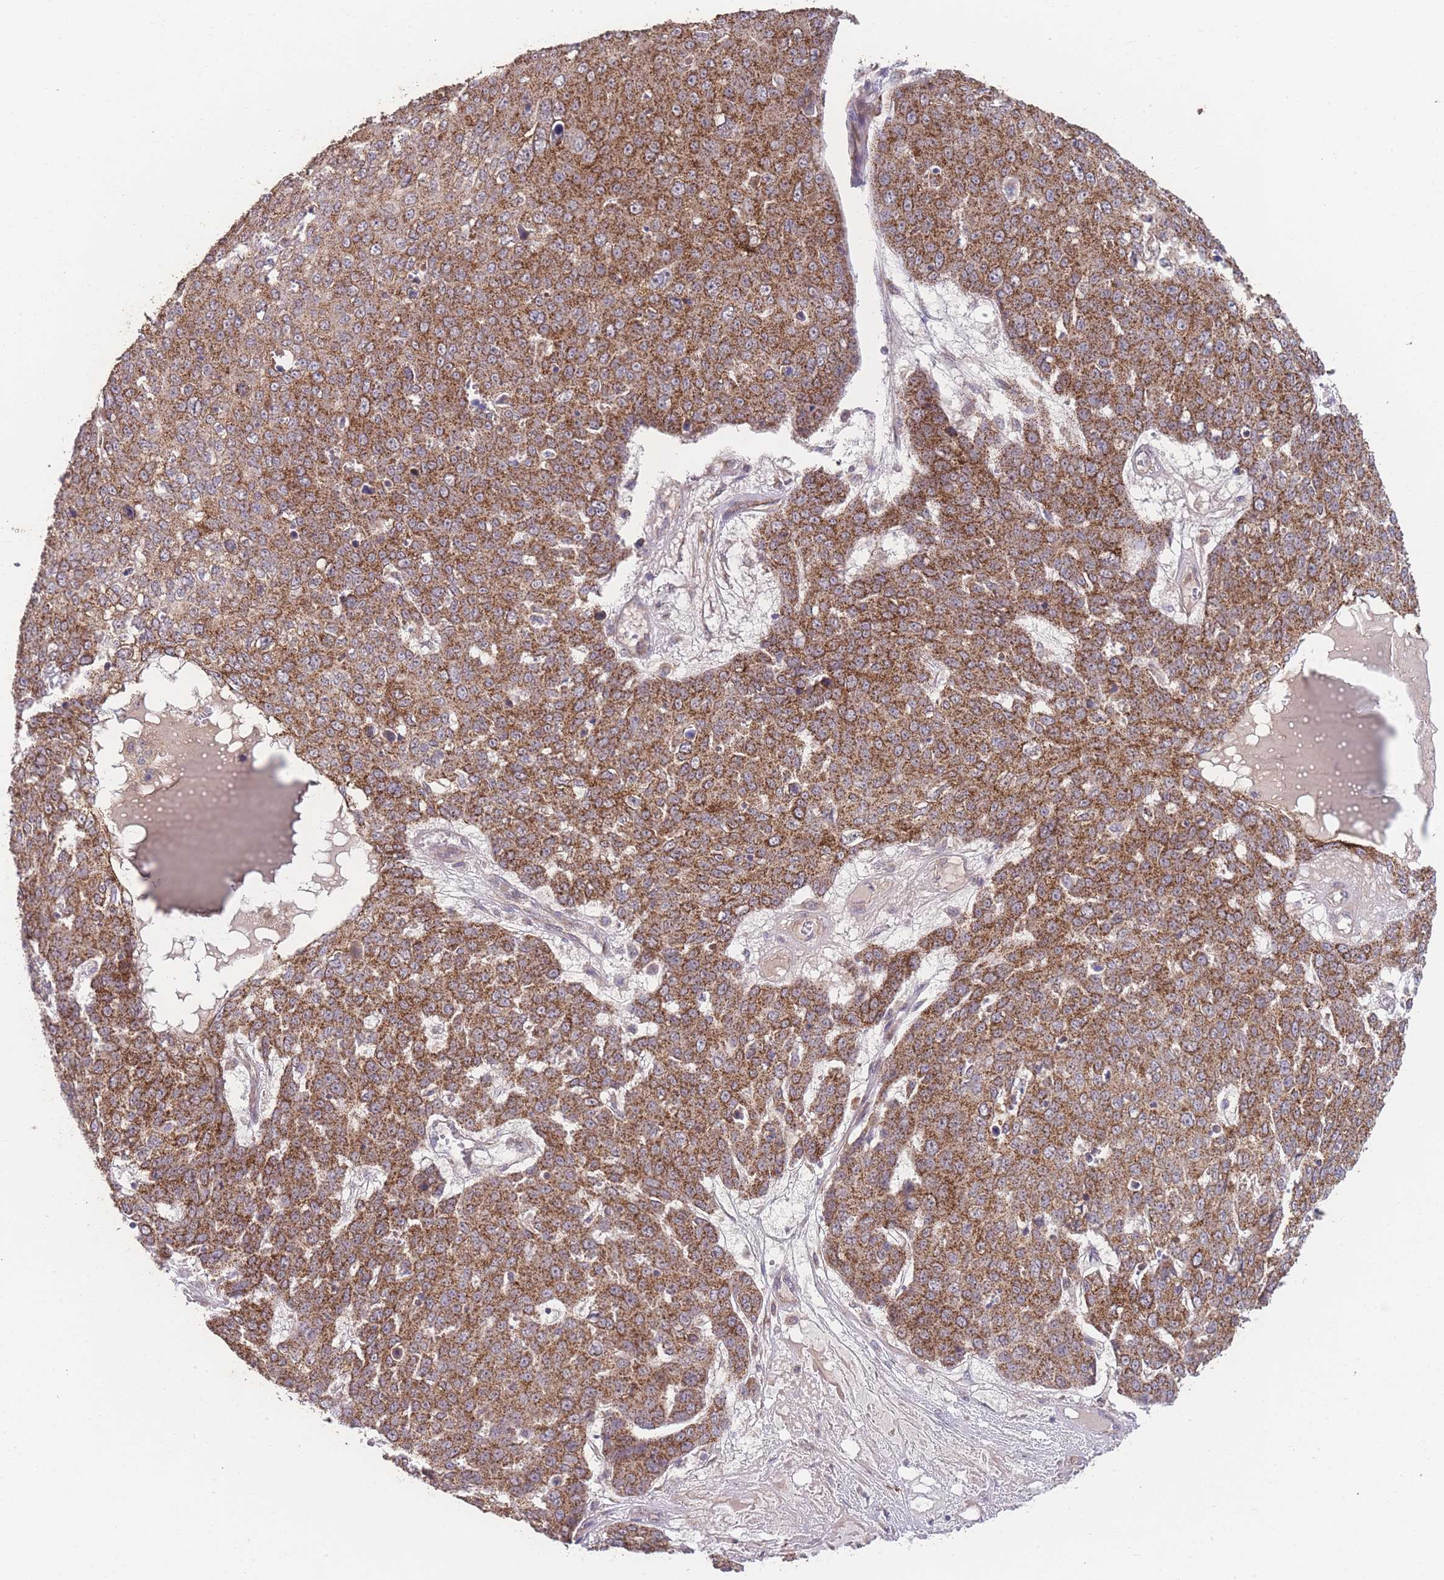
{"staining": {"intensity": "strong", "quantity": ">75%", "location": "cytoplasmic/membranous"}, "tissue": "skin cancer", "cell_type": "Tumor cells", "image_type": "cancer", "snomed": [{"axis": "morphology", "description": "Squamous cell carcinoma, NOS"}, {"axis": "topography", "description": "Skin"}], "caption": "Skin cancer stained with a brown dye reveals strong cytoplasmic/membranous positive expression in about >75% of tumor cells.", "gene": "PXMP4", "patient": {"sex": "male", "age": 71}}